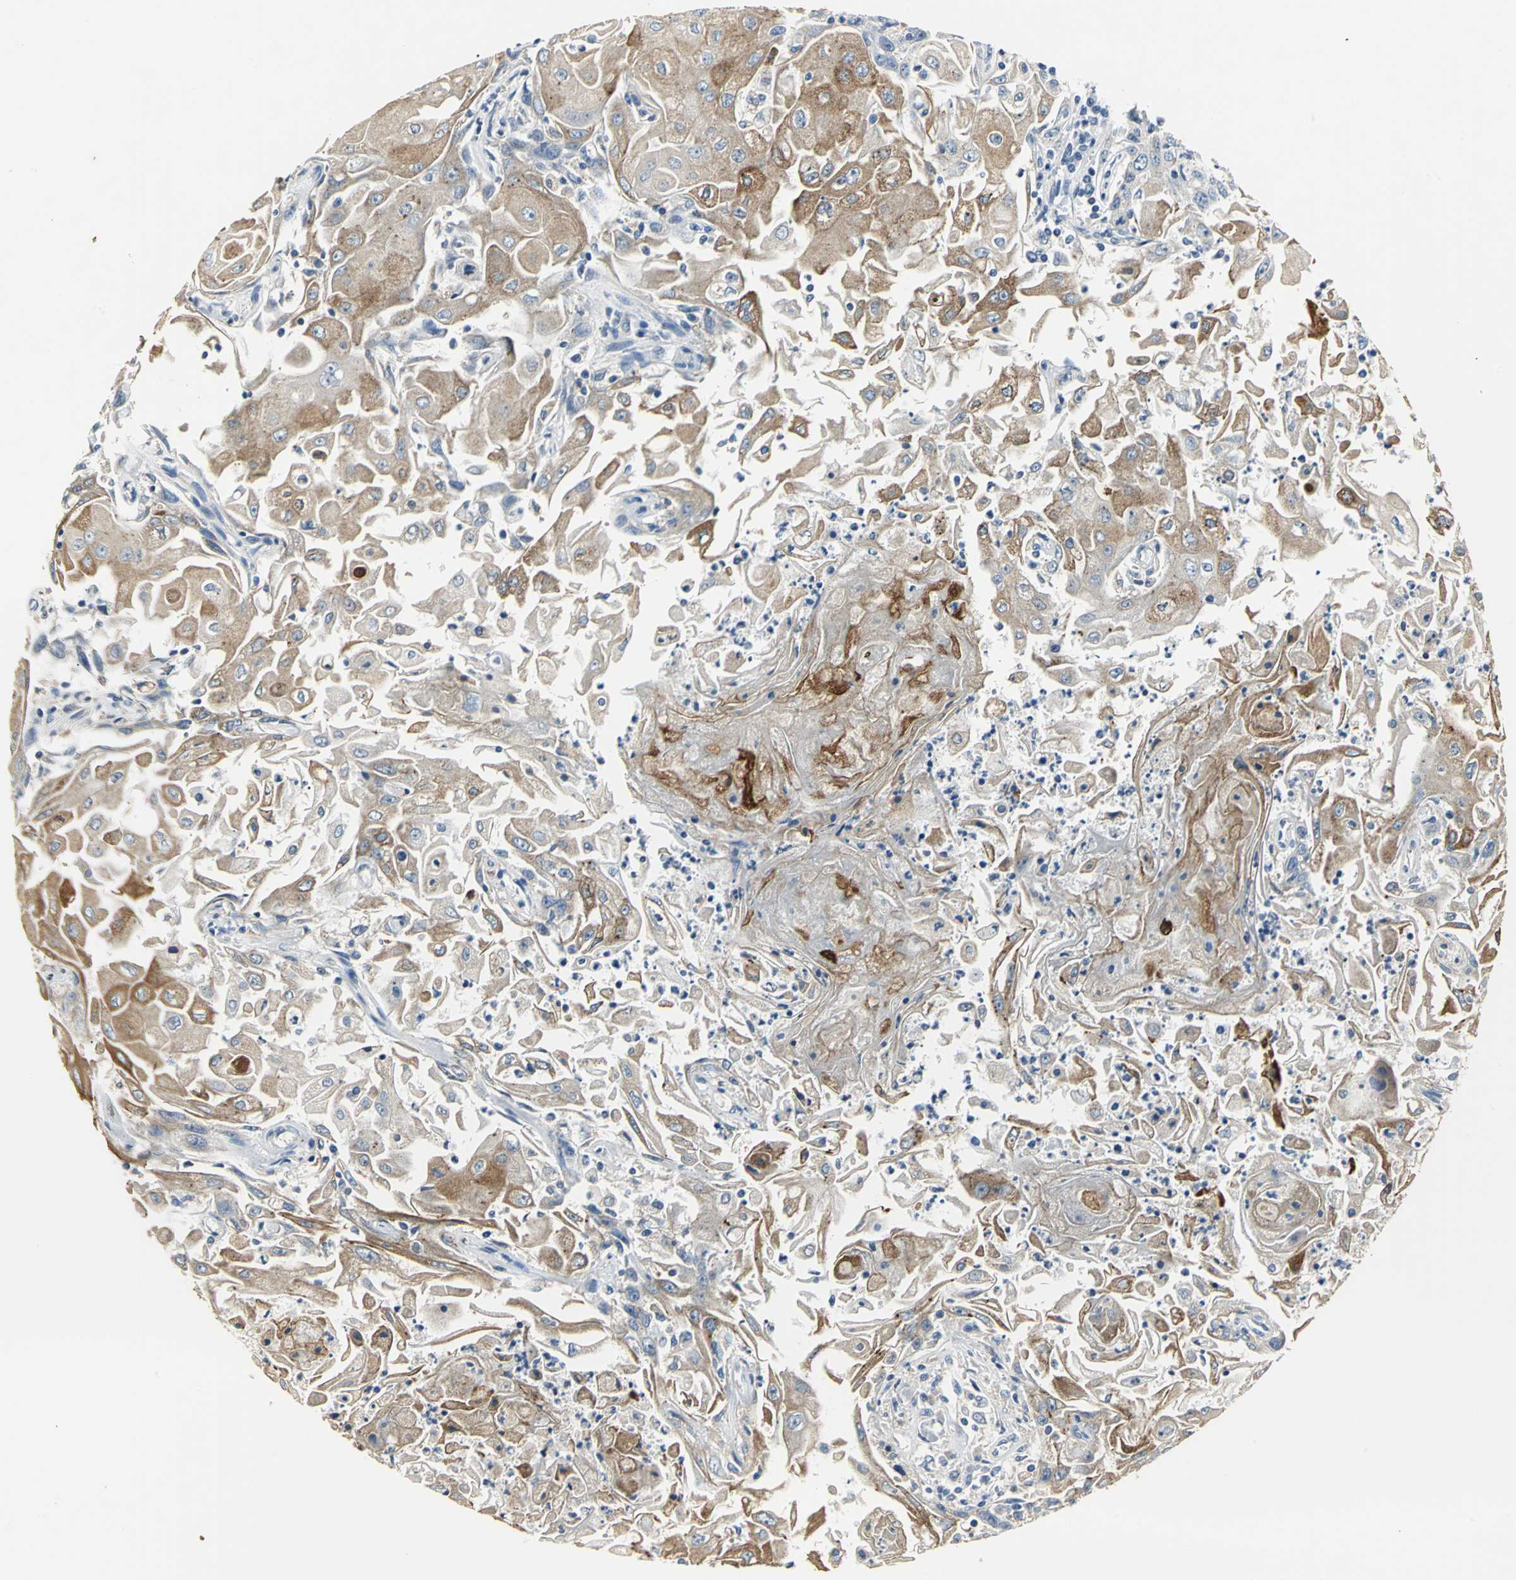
{"staining": {"intensity": "moderate", "quantity": "25%-75%", "location": "cytoplasmic/membranous"}, "tissue": "head and neck cancer", "cell_type": "Tumor cells", "image_type": "cancer", "snomed": [{"axis": "morphology", "description": "Squamous cell carcinoma, NOS"}, {"axis": "topography", "description": "Oral tissue"}, {"axis": "topography", "description": "Head-Neck"}], "caption": "Squamous cell carcinoma (head and neck) was stained to show a protein in brown. There is medium levels of moderate cytoplasmic/membranous expression in about 25%-75% of tumor cells.", "gene": "B3GNT2", "patient": {"sex": "female", "age": 76}}